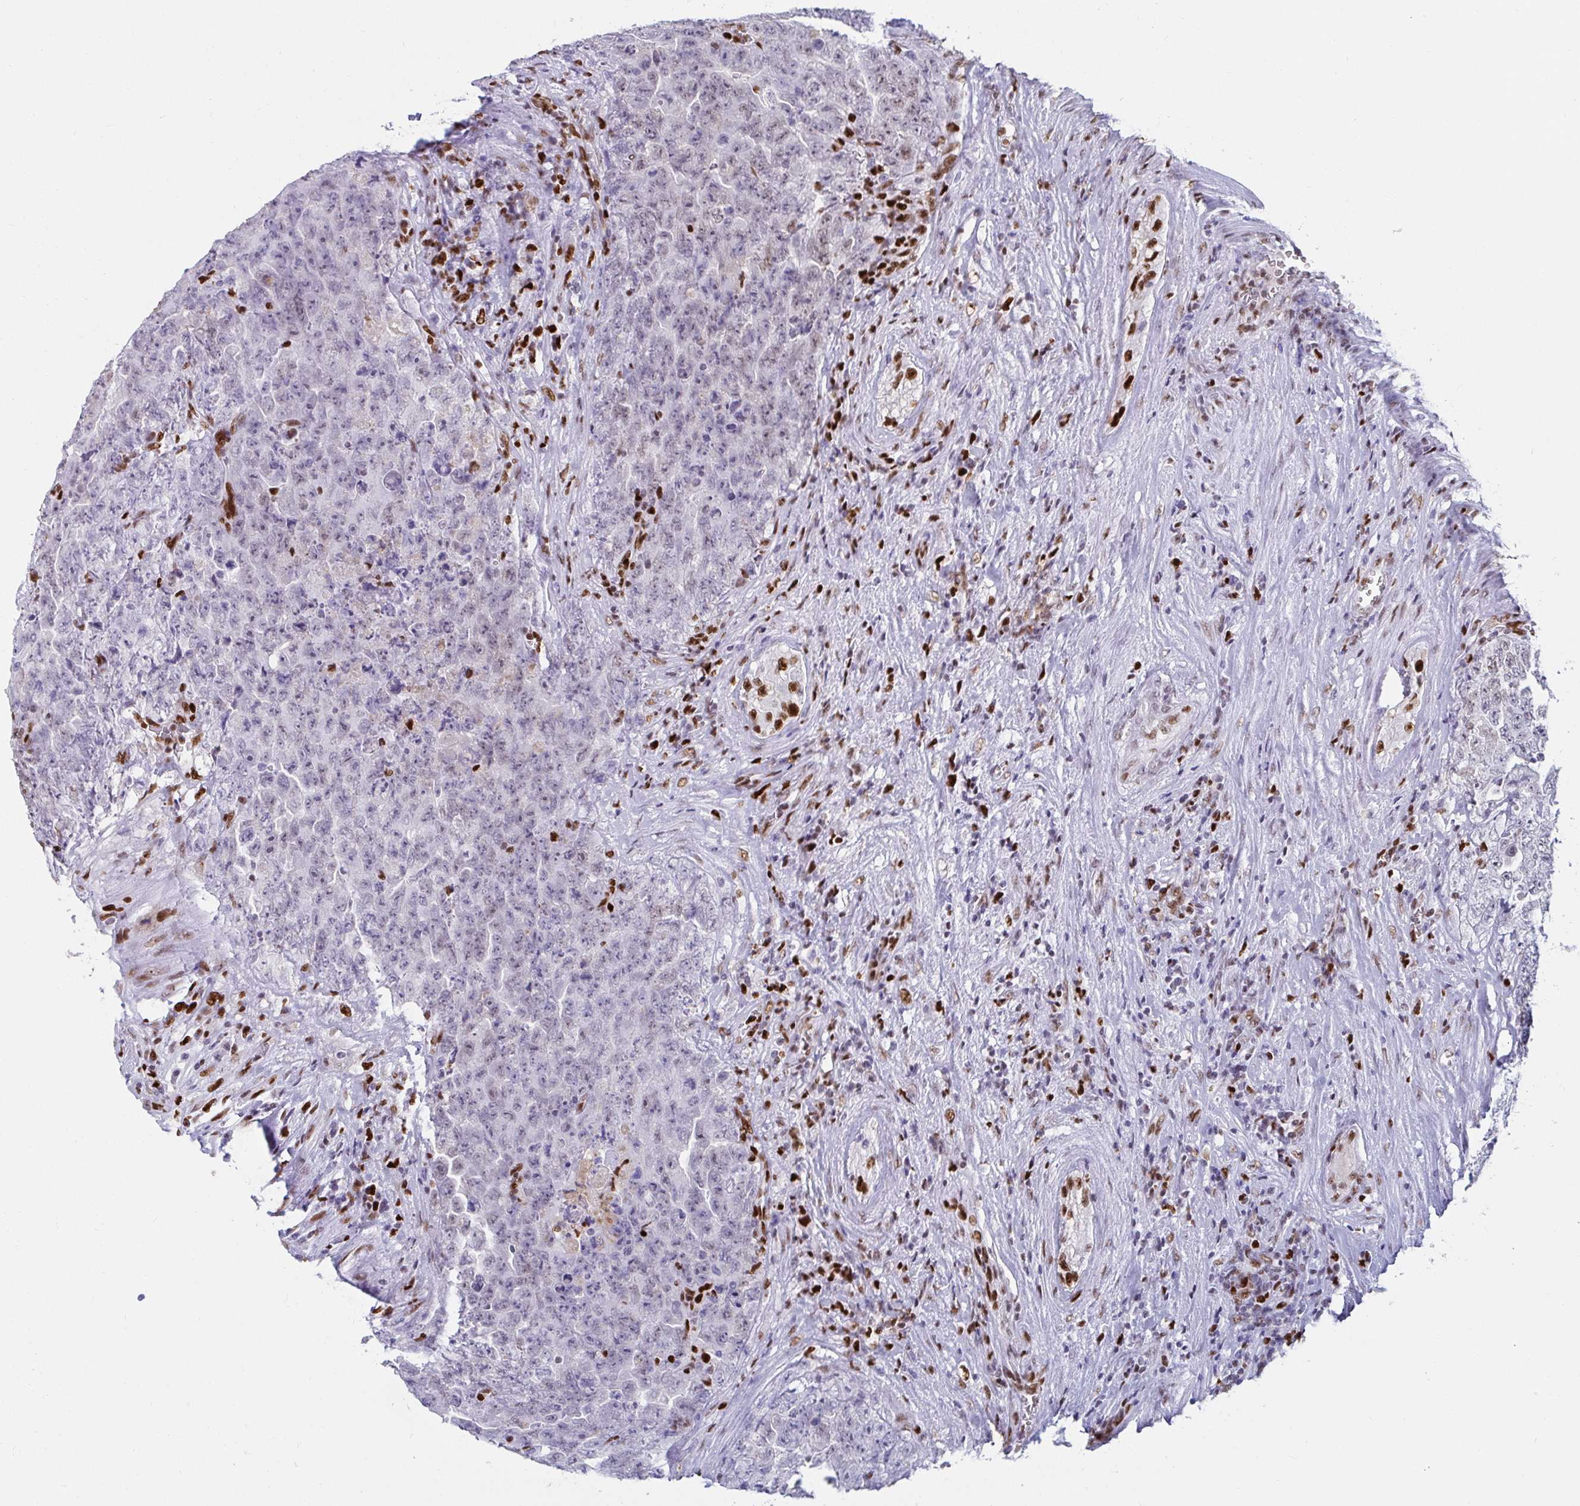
{"staining": {"intensity": "negative", "quantity": "none", "location": "none"}, "tissue": "testis cancer", "cell_type": "Tumor cells", "image_type": "cancer", "snomed": [{"axis": "morphology", "description": "Carcinoma, Embryonal, NOS"}, {"axis": "topography", "description": "Testis"}], "caption": "The histopathology image reveals no significant positivity in tumor cells of testis cancer.", "gene": "ZNF586", "patient": {"sex": "male", "age": 28}}